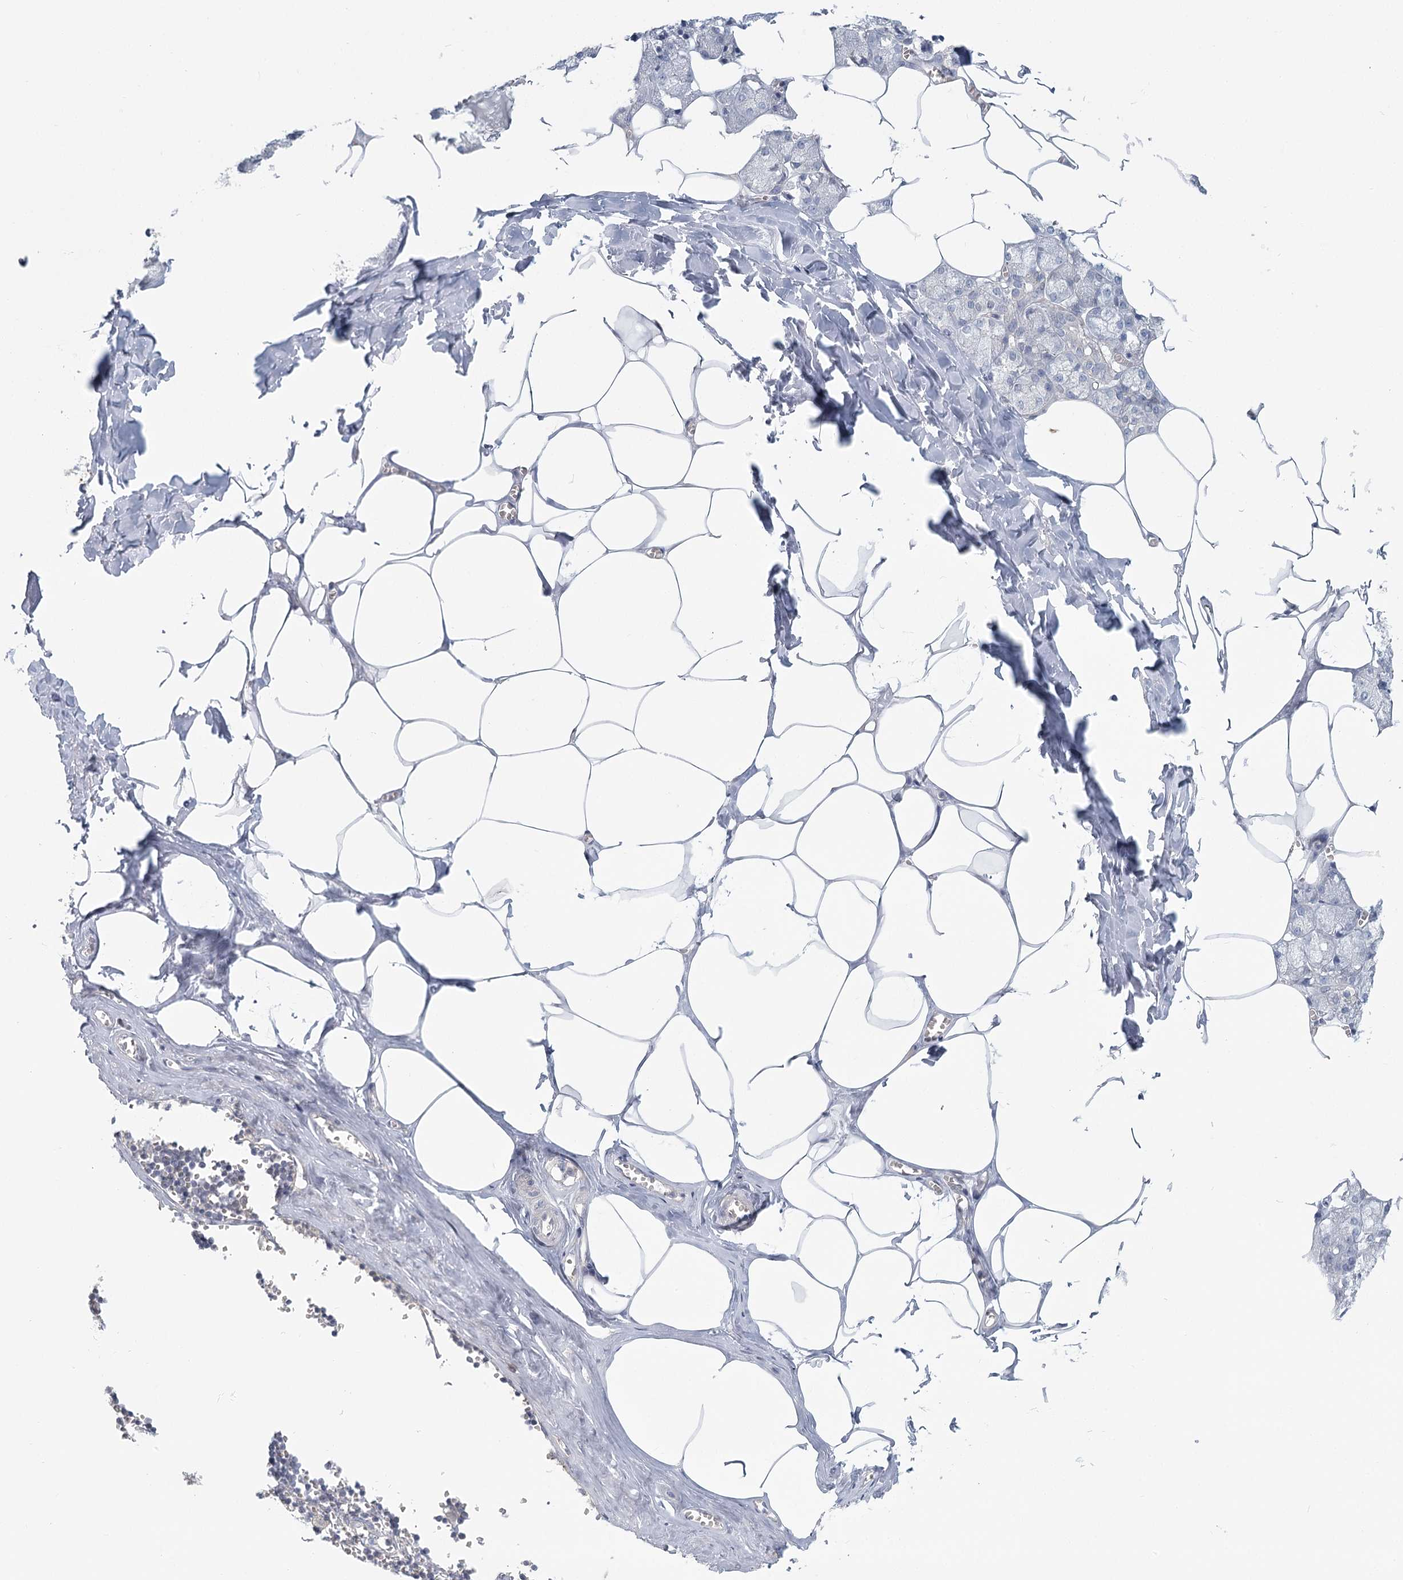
{"staining": {"intensity": "negative", "quantity": "none", "location": "none"}, "tissue": "salivary gland", "cell_type": "Glandular cells", "image_type": "normal", "snomed": [{"axis": "morphology", "description": "Normal tissue, NOS"}, {"axis": "topography", "description": "Salivary gland"}], "caption": "Immunohistochemical staining of benign salivary gland displays no significant positivity in glandular cells. (Stains: DAB (3,3'-diaminobenzidine) immunohistochemistry with hematoxylin counter stain, Microscopy: brightfield microscopy at high magnification).", "gene": "USP11", "patient": {"sex": "male", "age": 62}}